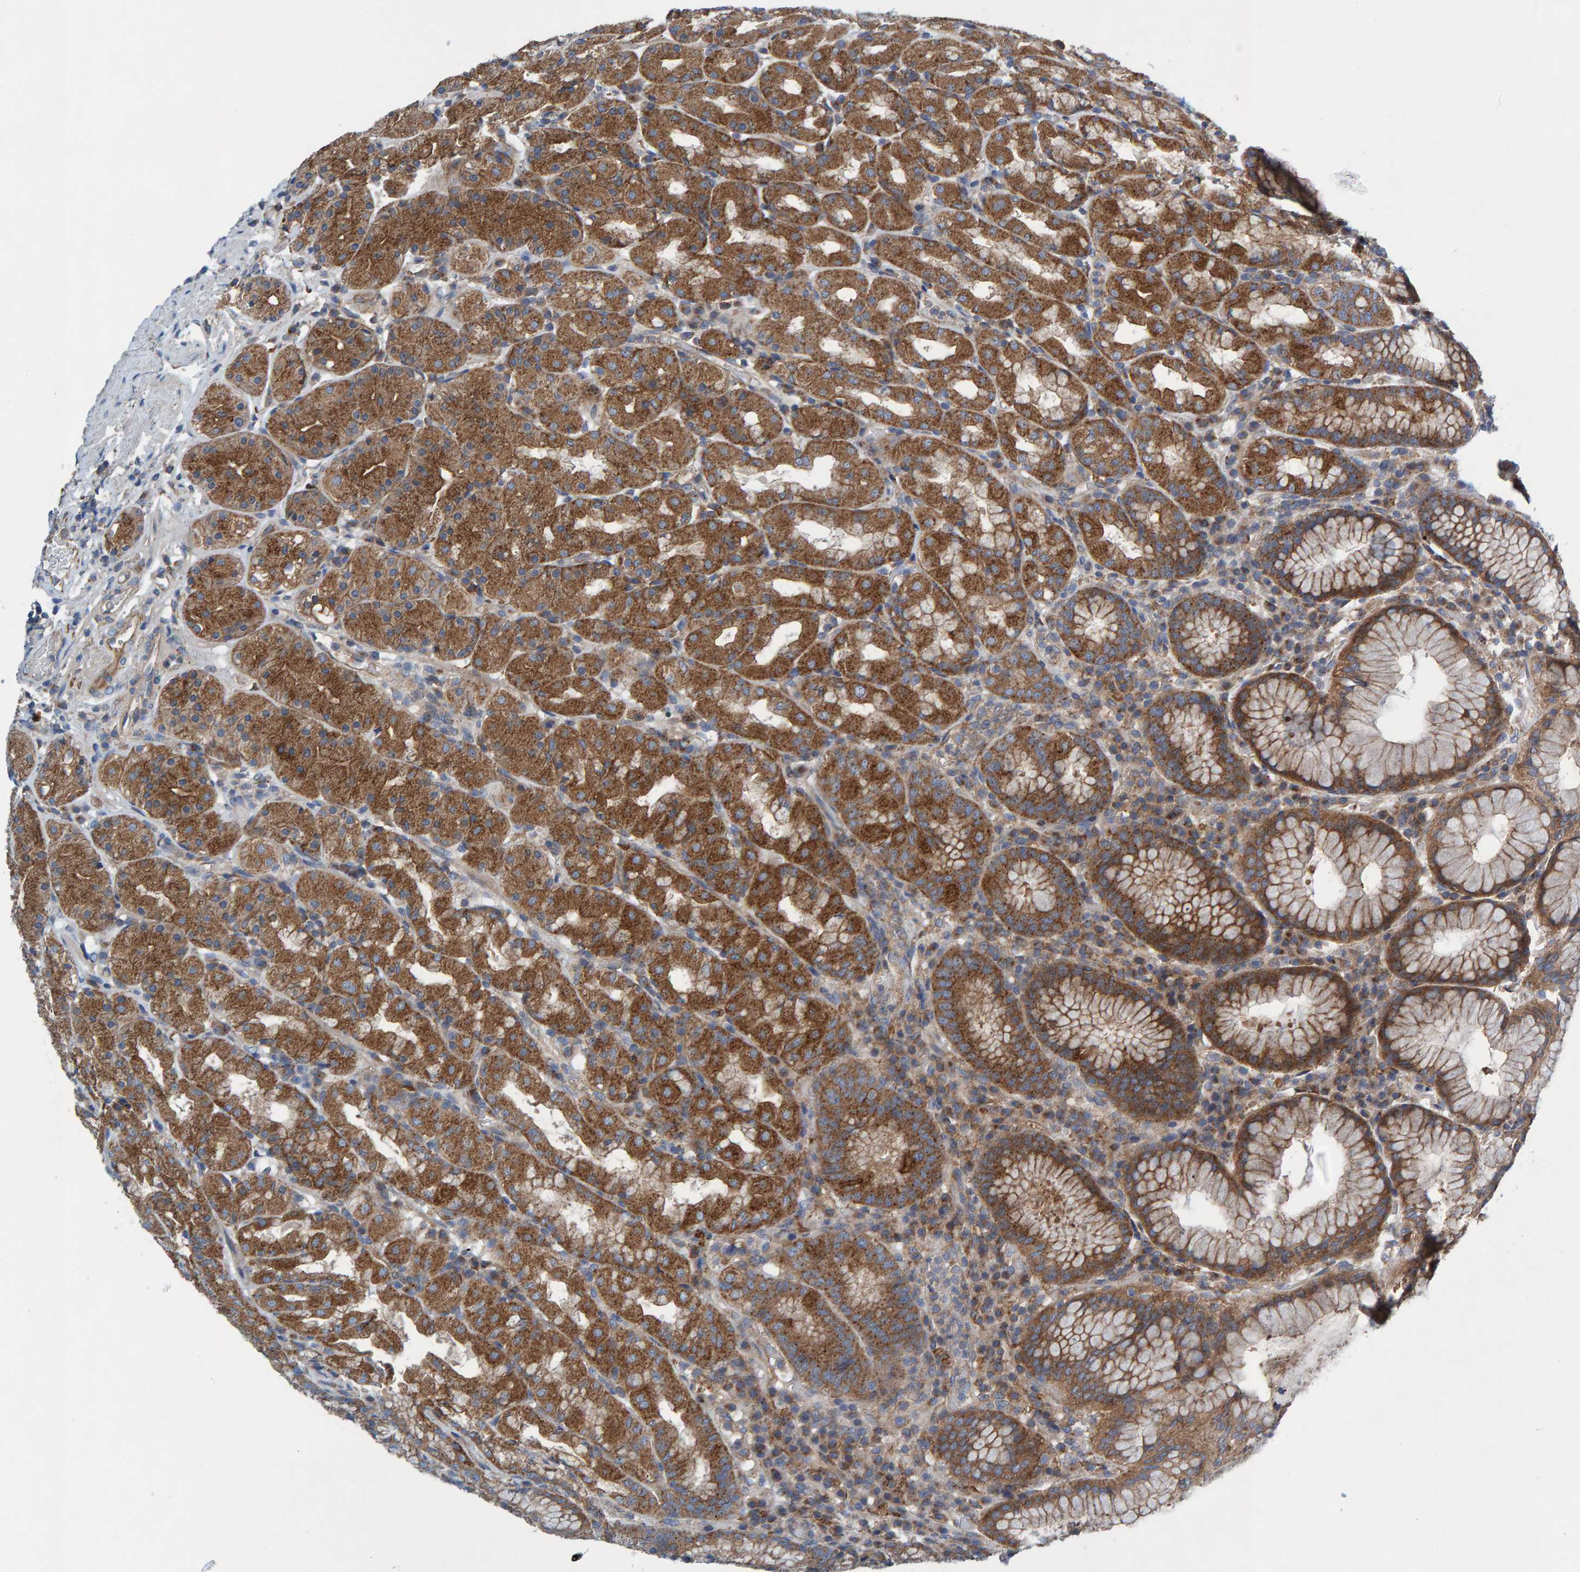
{"staining": {"intensity": "strong", "quantity": ">75%", "location": "cytoplasmic/membranous"}, "tissue": "stomach", "cell_type": "Glandular cells", "image_type": "normal", "snomed": [{"axis": "morphology", "description": "Normal tissue, NOS"}, {"axis": "topography", "description": "Stomach, lower"}], "caption": "Glandular cells demonstrate high levels of strong cytoplasmic/membranous expression in approximately >75% of cells in normal stomach.", "gene": "MKLN1", "patient": {"sex": "female", "age": 56}}